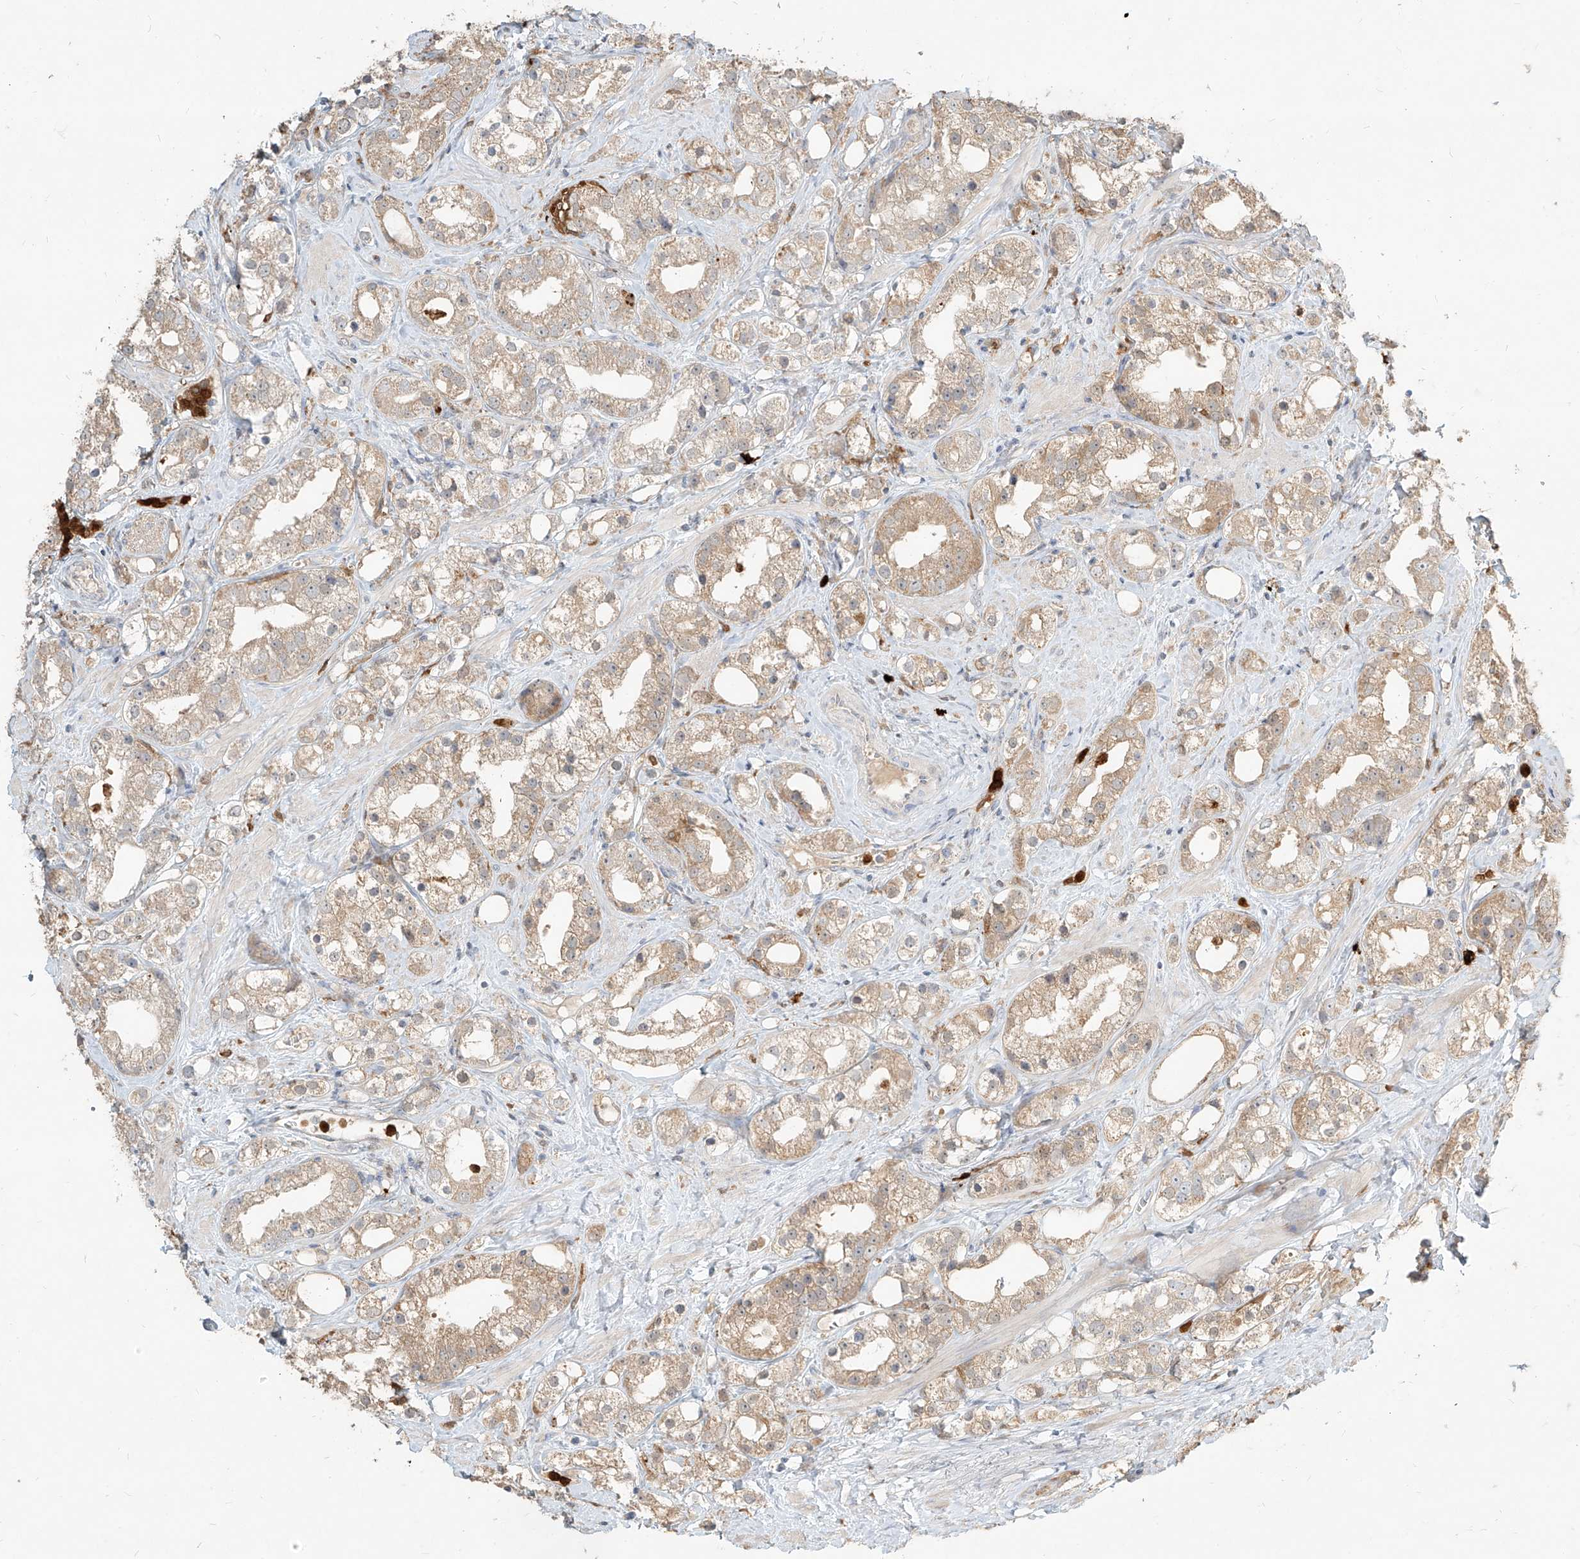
{"staining": {"intensity": "weak", "quantity": ">75%", "location": "cytoplasmic/membranous"}, "tissue": "prostate cancer", "cell_type": "Tumor cells", "image_type": "cancer", "snomed": [{"axis": "morphology", "description": "Adenocarcinoma, NOS"}, {"axis": "topography", "description": "Prostate"}], "caption": "Prostate cancer tissue exhibits weak cytoplasmic/membranous staining in about >75% of tumor cells, visualized by immunohistochemistry.", "gene": "PGD", "patient": {"sex": "male", "age": 79}}